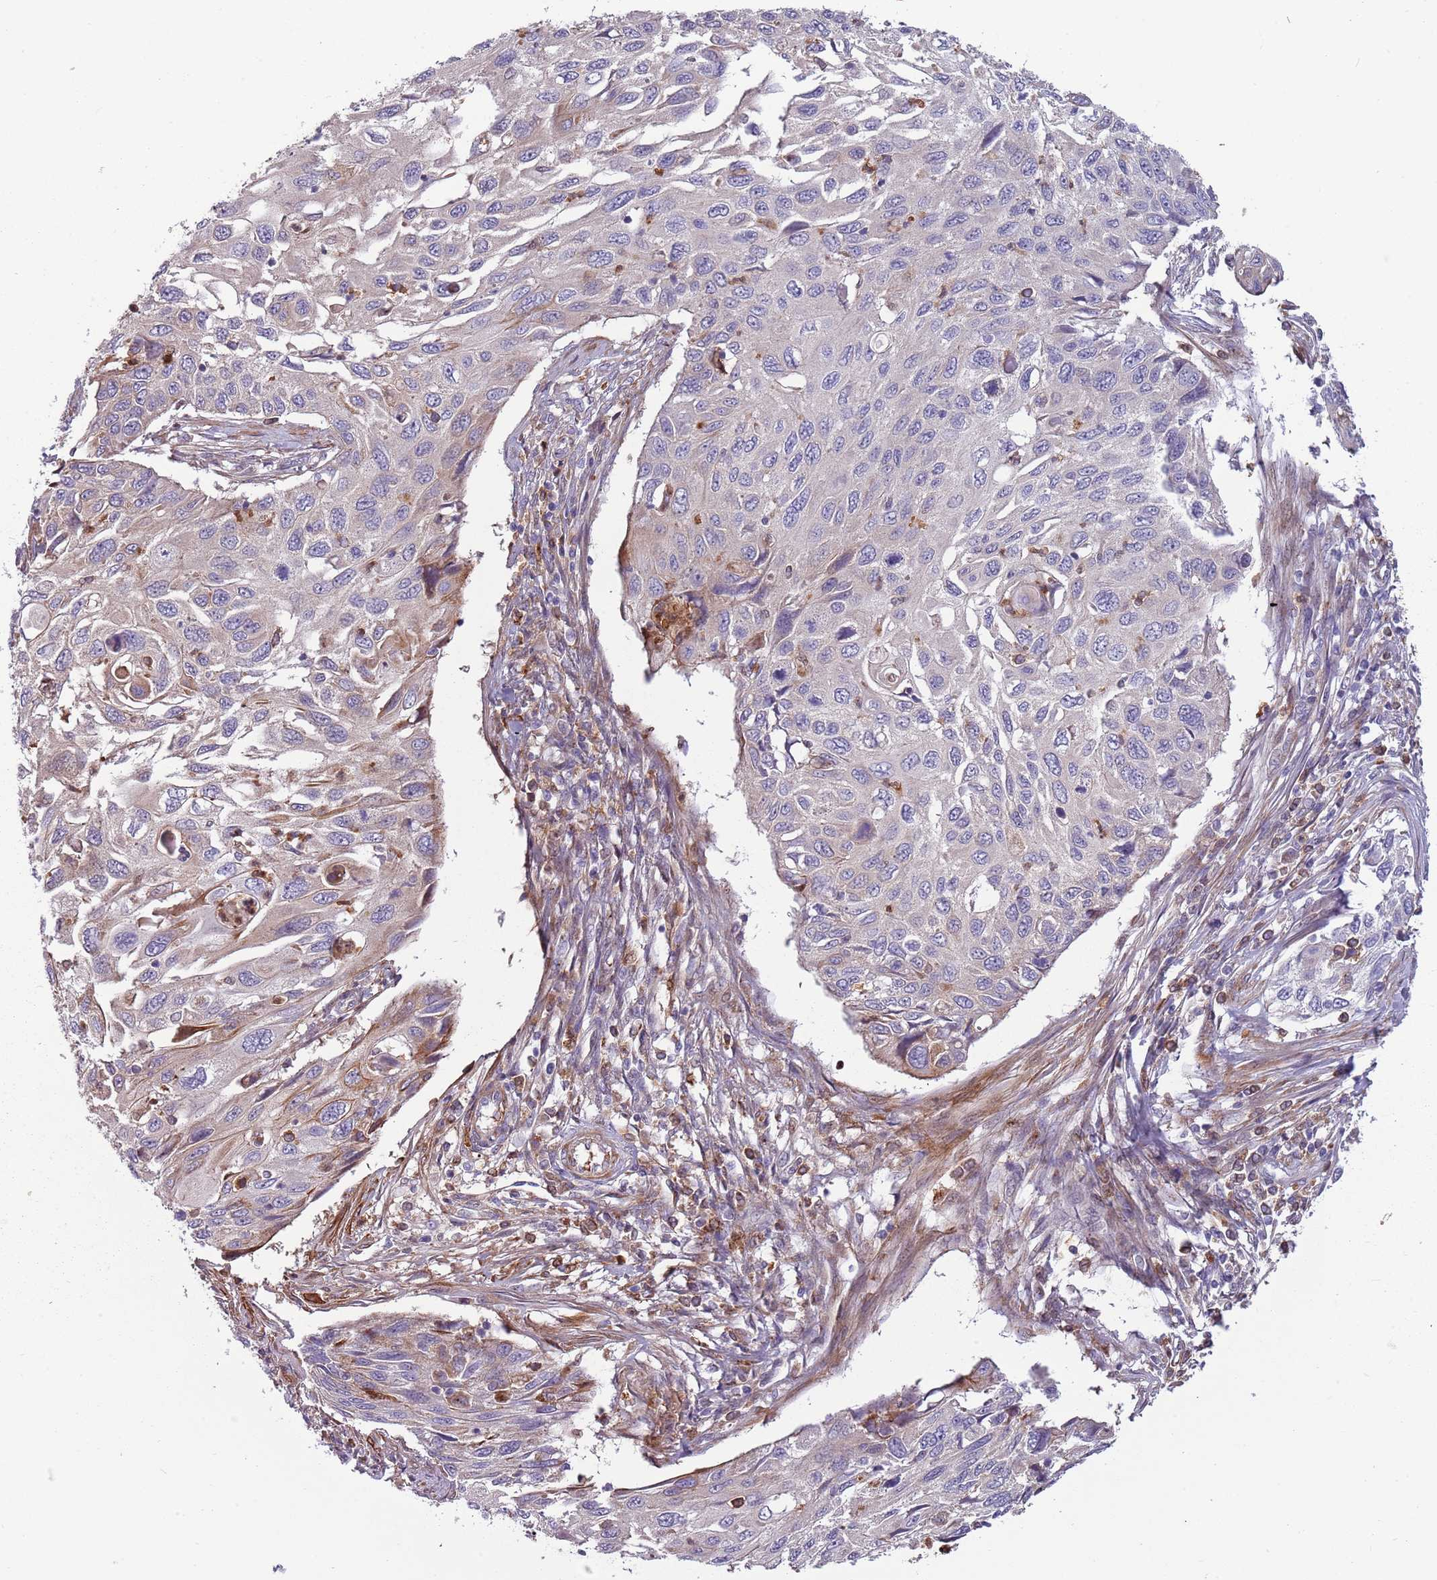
{"staining": {"intensity": "moderate", "quantity": "<25%", "location": "cytoplasmic/membranous"}, "tissue": "cervical cancer", "cell_type": "Tumor cells", "image_type": "cancer", "snomed": [{"axis": "morphology", "description": "Squamous cell carcinoma, NOS"}, {"axis": "topography", "description": "Cervix"}], "caption": "There is low levels of moderate cytoplasmic/membranous staining in tumor cells of cervical cancer (squamous cell carcinoma), as demonstrated by immunohistochemical staining (brown color).", "gene": "NADK", "patient": {"sex": "female", "age": 70}}